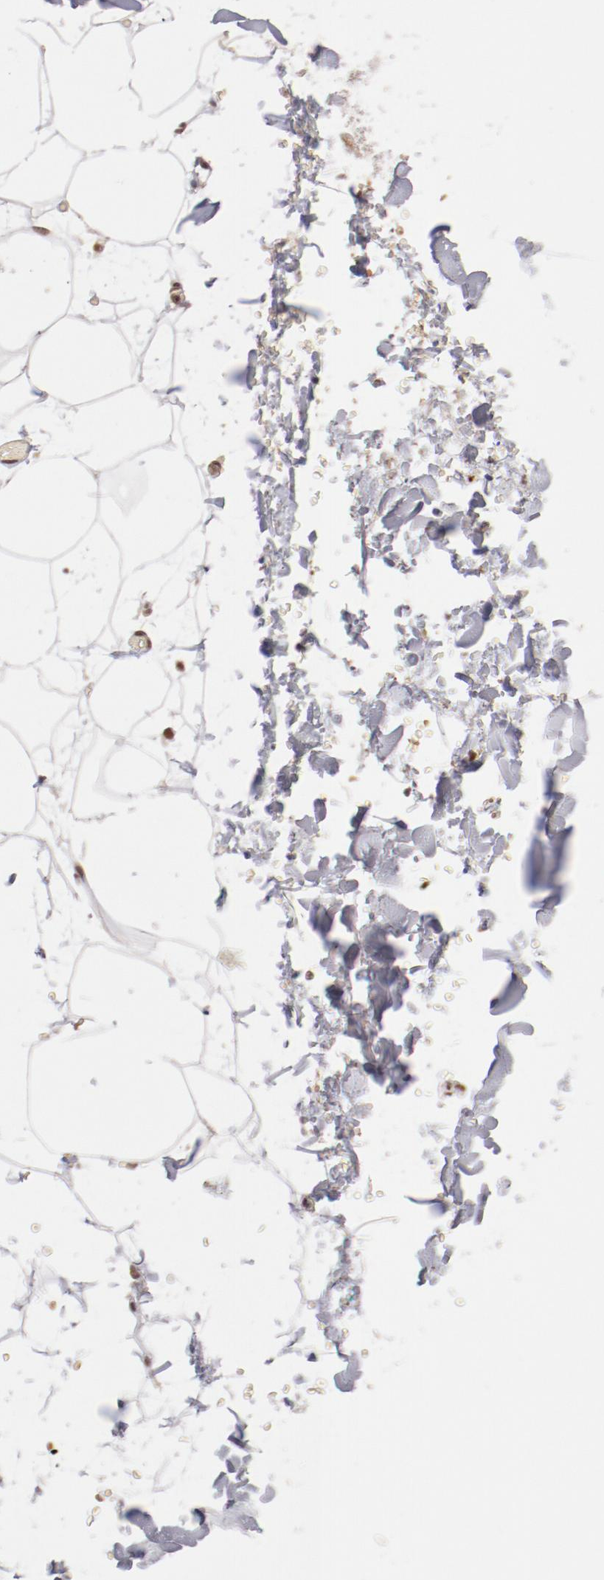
{"staining": {"intensity": "negative", "quantity": "none", "location": "none"}, "tissue": "adipose tissue", "cell_type": "Adipocytes", "image_type": "normal", "snomed": [{"axis": "morphology", "description": "Normal tissue, NOS"}, {"axis": "topography", "description": "Soft tissue"}], "caption": "The image demonstrates no significant staining in adipocytes of adipose tissue. The staining is performed using DAB (3,3'-diaminobenzidine) brown chromogen with nuclei counter-stained in using hematoxylin.", "gene": "NFE2", "patient": {"sex": "male", "age": 72}}